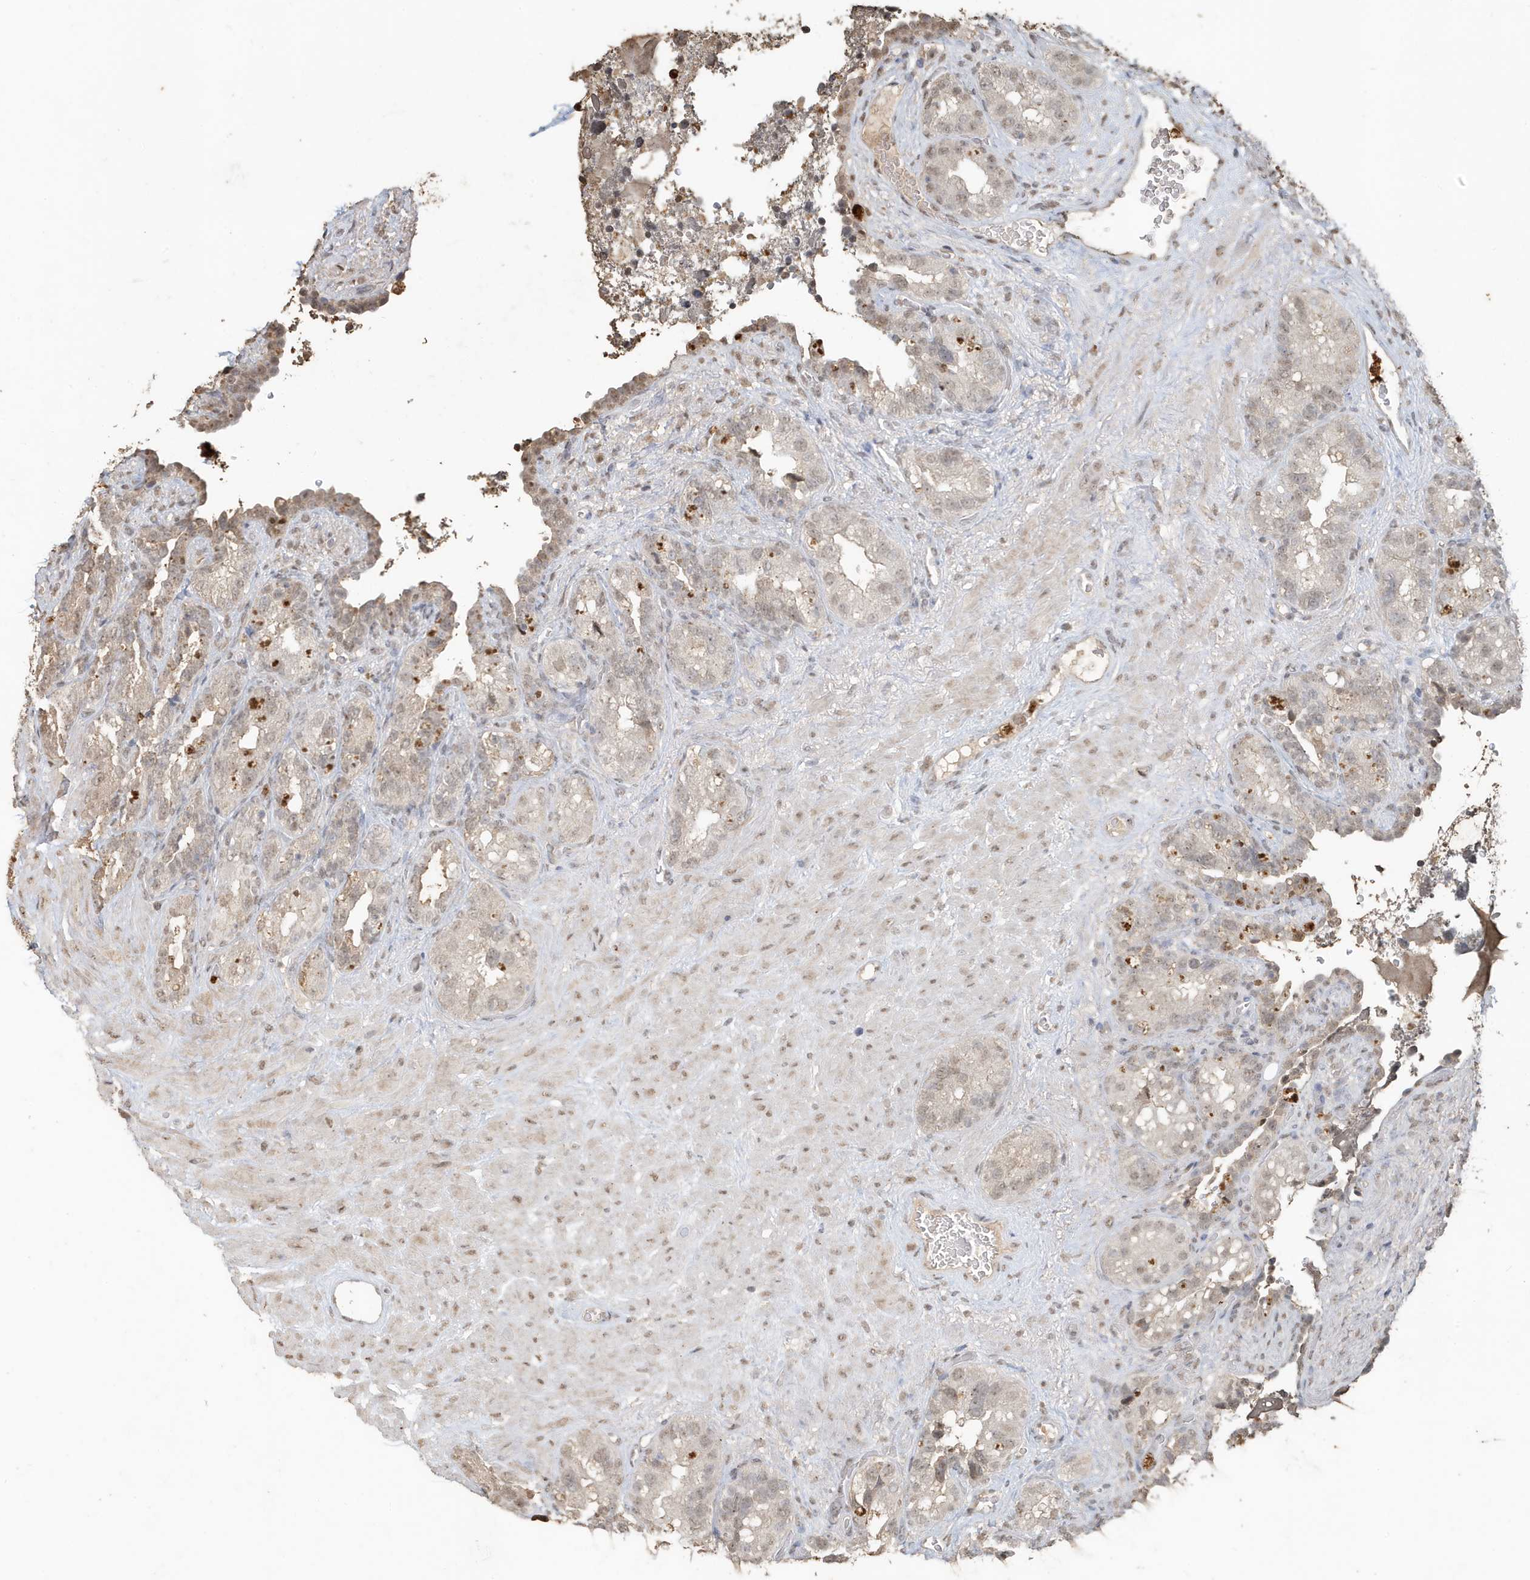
{"staining": {"intensity": "weak", "quantity": "<25%", "location": "nuclear"}, "tissue": "seminal vesicle", "cell_type": "Glandular cells", "image_type": "normal", "snomed": [{"axis": "morphology", "description": "Normal tissue, NOS"}, {"axis": "topography", "description": "Seminal veicle"}, {"axis": "topography", "description": "Peripheral nerve tissue"}], "caption": "Protein analysis of normal seminal vesicle reveals no significant expression in glandular cells.", "gene": "DEFA1", "patient": {"sex": "male", "age": 67}}